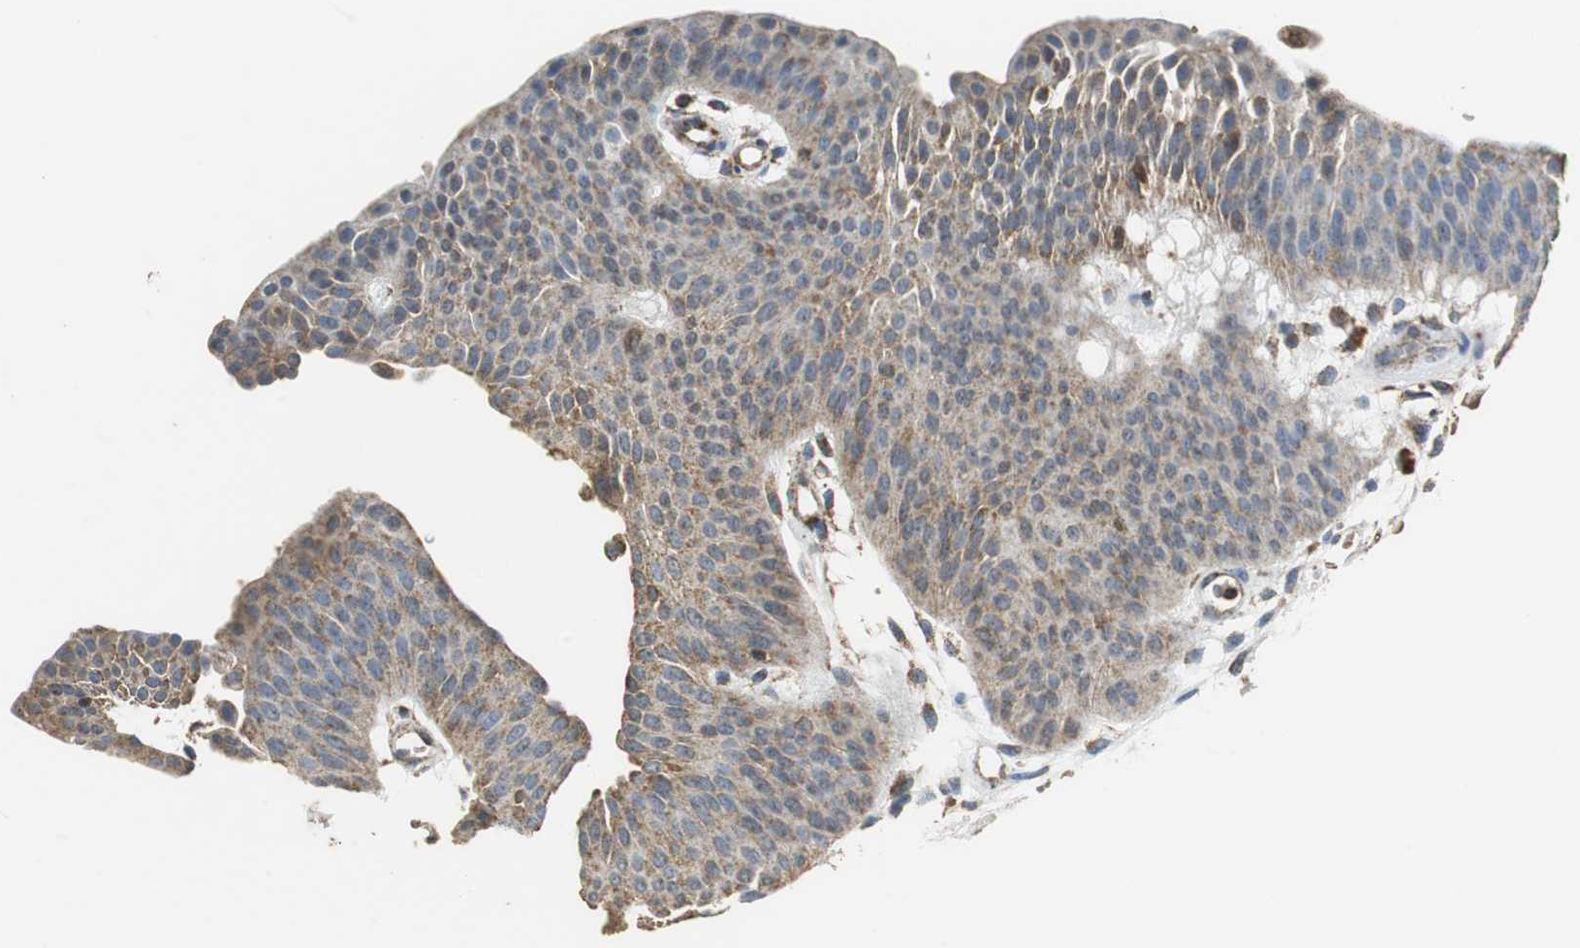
{"staining": {"intensity": "weak", "quantity": "25%-75%", "location": "cytoplasmic/membranous"}, "tissue": "urothelial cancer", "cell_type": "Tumor cells", "image_type": "cancer", "snomed": [{"axis": "morphology", "description": "Urothelial carcinoma, Low grade"}, {"axis": "topography", "description": "Urinary bladder"}], "caption": "Urothelial cancer was stained to show a protein in brown. There is low levels of weak cytoplasmic/membranous expression in approximately 25%-75% of tumor cells. The protein of interest is shown in brown color, while the nuclei are stained blue.", "gene": "NNT", "patient": {"sex": "female", "age": 60}}